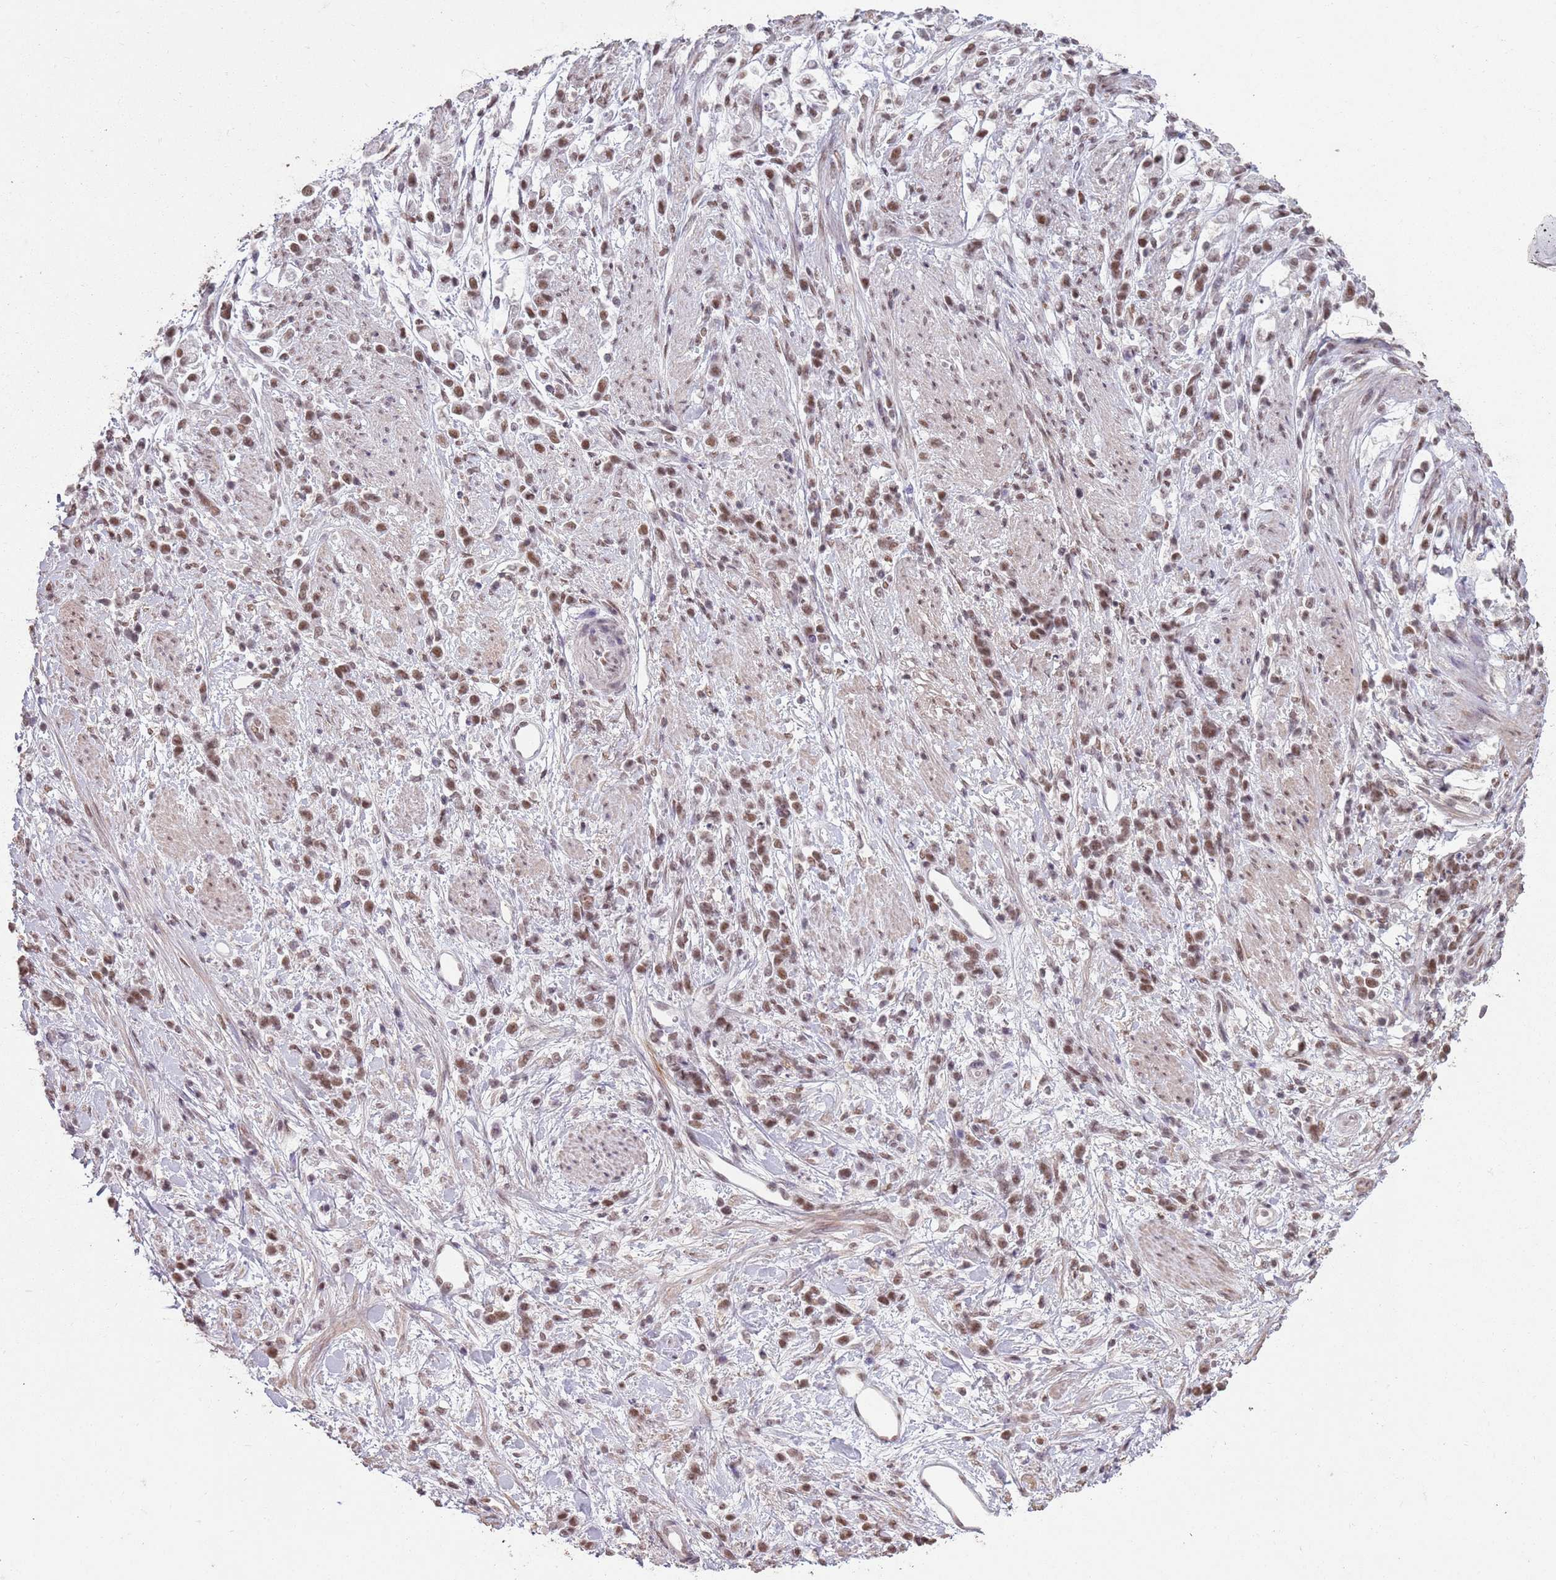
{"staining": {"intensity": "moderate", "quantity": ">75%", "location": "nuclear"}, "tissue": "stomach cancer", "cell_type": "Tumor cells", "image_type": "cancer", "snomed": [{"axis": "morphology", "description": "Adenocarcinoma, NOS"}, {"axis": "topography", "description": "Stomach"}], "caption": "Immunohistochemistry micrograph of human adenocarcinoma (stomach) stained for a protein (brown), which demonstrates medium levels of moderate nuclear expression in about >75% of tumor cells.", "gene": "ARL14EP", "patient": {"sex": "female", "age": 60}}